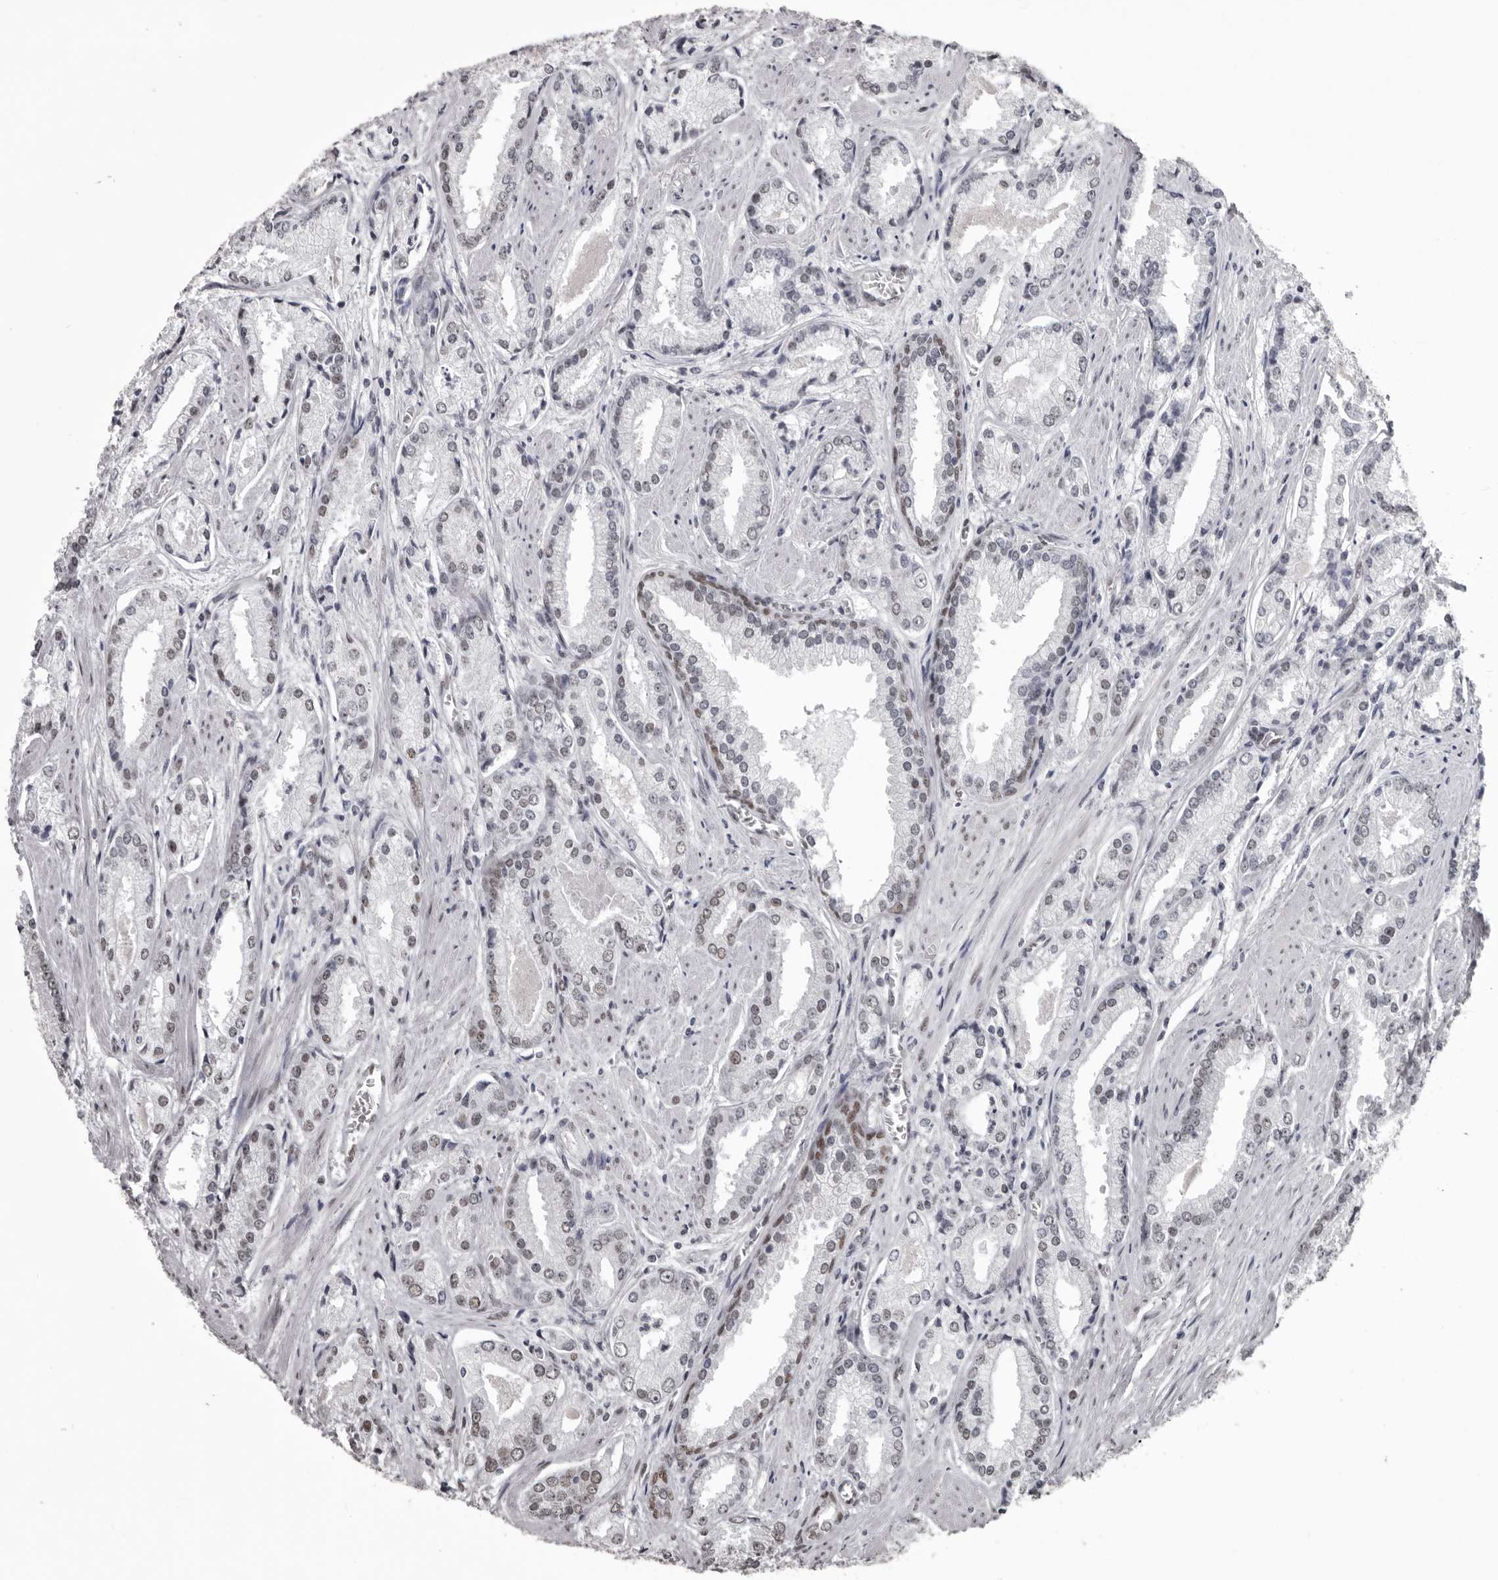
{"staining": {"intensity": "weak", "quantity": "<25%", "location": "nuclear"}, "tissue": "prostate cancer", "cell_type": "Tumor cells", "image_type": "cancer", "snomed": [{"axis": "morphology", "description": "Adenocarcinoma, Low grade"}, {"axis": "topography", "description": "Prostate"}], "caption": "A high-resolution micrograph shows IHC staining of prostate adenocarcinoma (low-grade), which demonstrates no significant staining in tumor cells. (DAB immunohistochemistry visualized using brightfield microscopy, high magnification).", "gene": "NUMA1", "patient": {"sex": "male", "age": 54}}